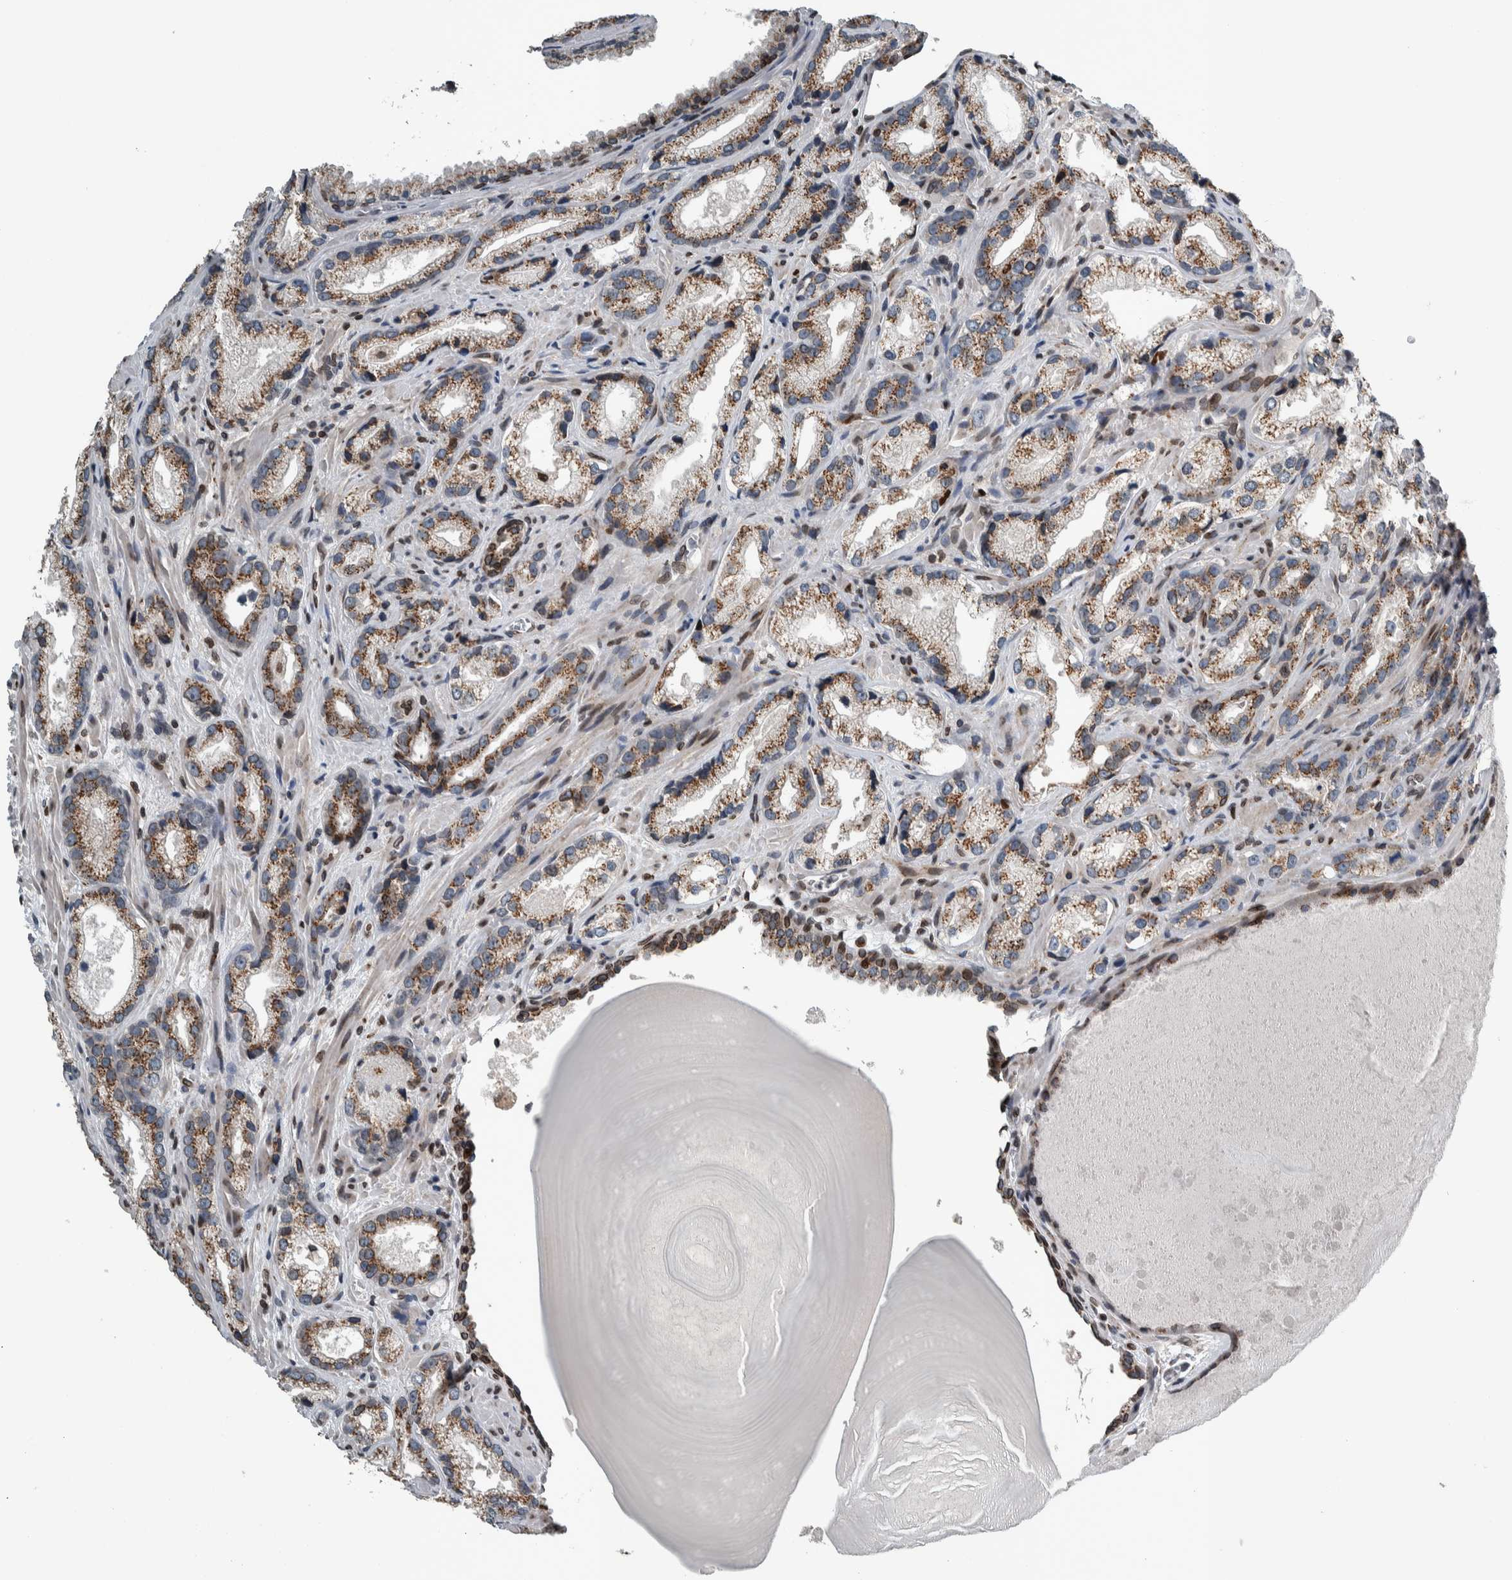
{"staining": {"intensity": "moderate", "quantity": ">75%", "location": "cytoplasmic/membranous"}, "tissue": "prostate cancer", "cell_type": "Tumor cells", "image_type": "cancer", "snomed": [{"axis": "morphology", "description": "Adenocarcinoma, High grade"}, {"axis": "topography", "description": "Prostate"}], "caption": "High-magnification brightfield microscopy of prostate cancer (high-grade adenocarcinoma) stained with DAB (brown) and counterstained with hematoxylin (blue). tumor cells exhibit moderate cytoplasmic/membranous positivity is identified in approximately>75% of cells.", "gene": "FAM135B", "patient": {"sex": "male", "age": 63}}